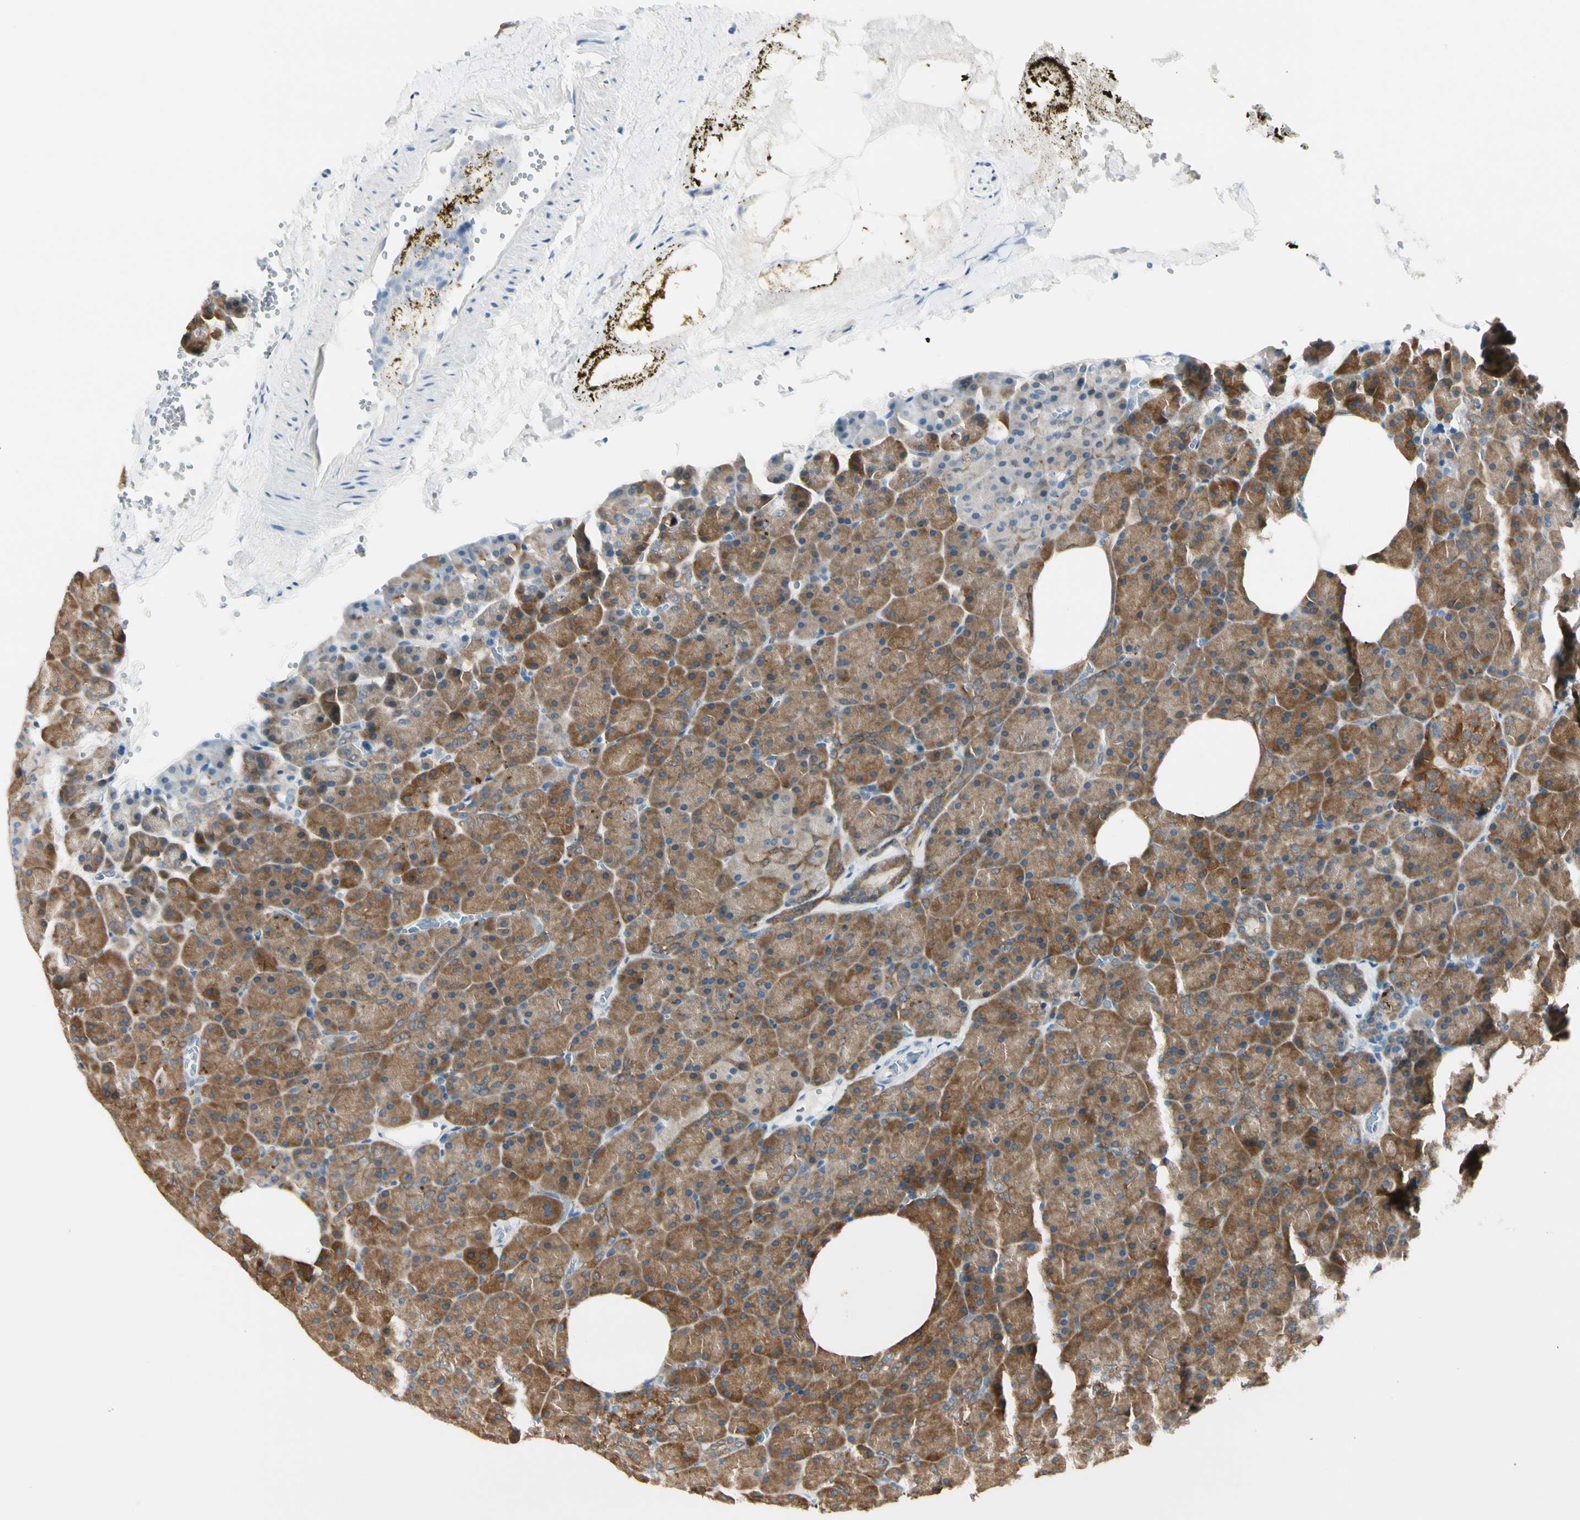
{"staining": {"intensity": "moderate", "quantity": ">75%", "location": "cytoplasmic/membranous"}, "tissue": "pancreas", "cell_type": "Exocrine glandular cells", "image_type": "normal", "snomed": [{"axis": "morphology", "description": "Normal tissue, NOS"}, {"axis": "topography", "description": "Pancreas"}], "caption": "A medium amount of moderate cytoplasmic/membranous expression is seen in about >75% of exocrine glandular cells in unremarkable pancreas.", "gene": "PEBP1", "patient": {"sex": "female", "age": 35}}